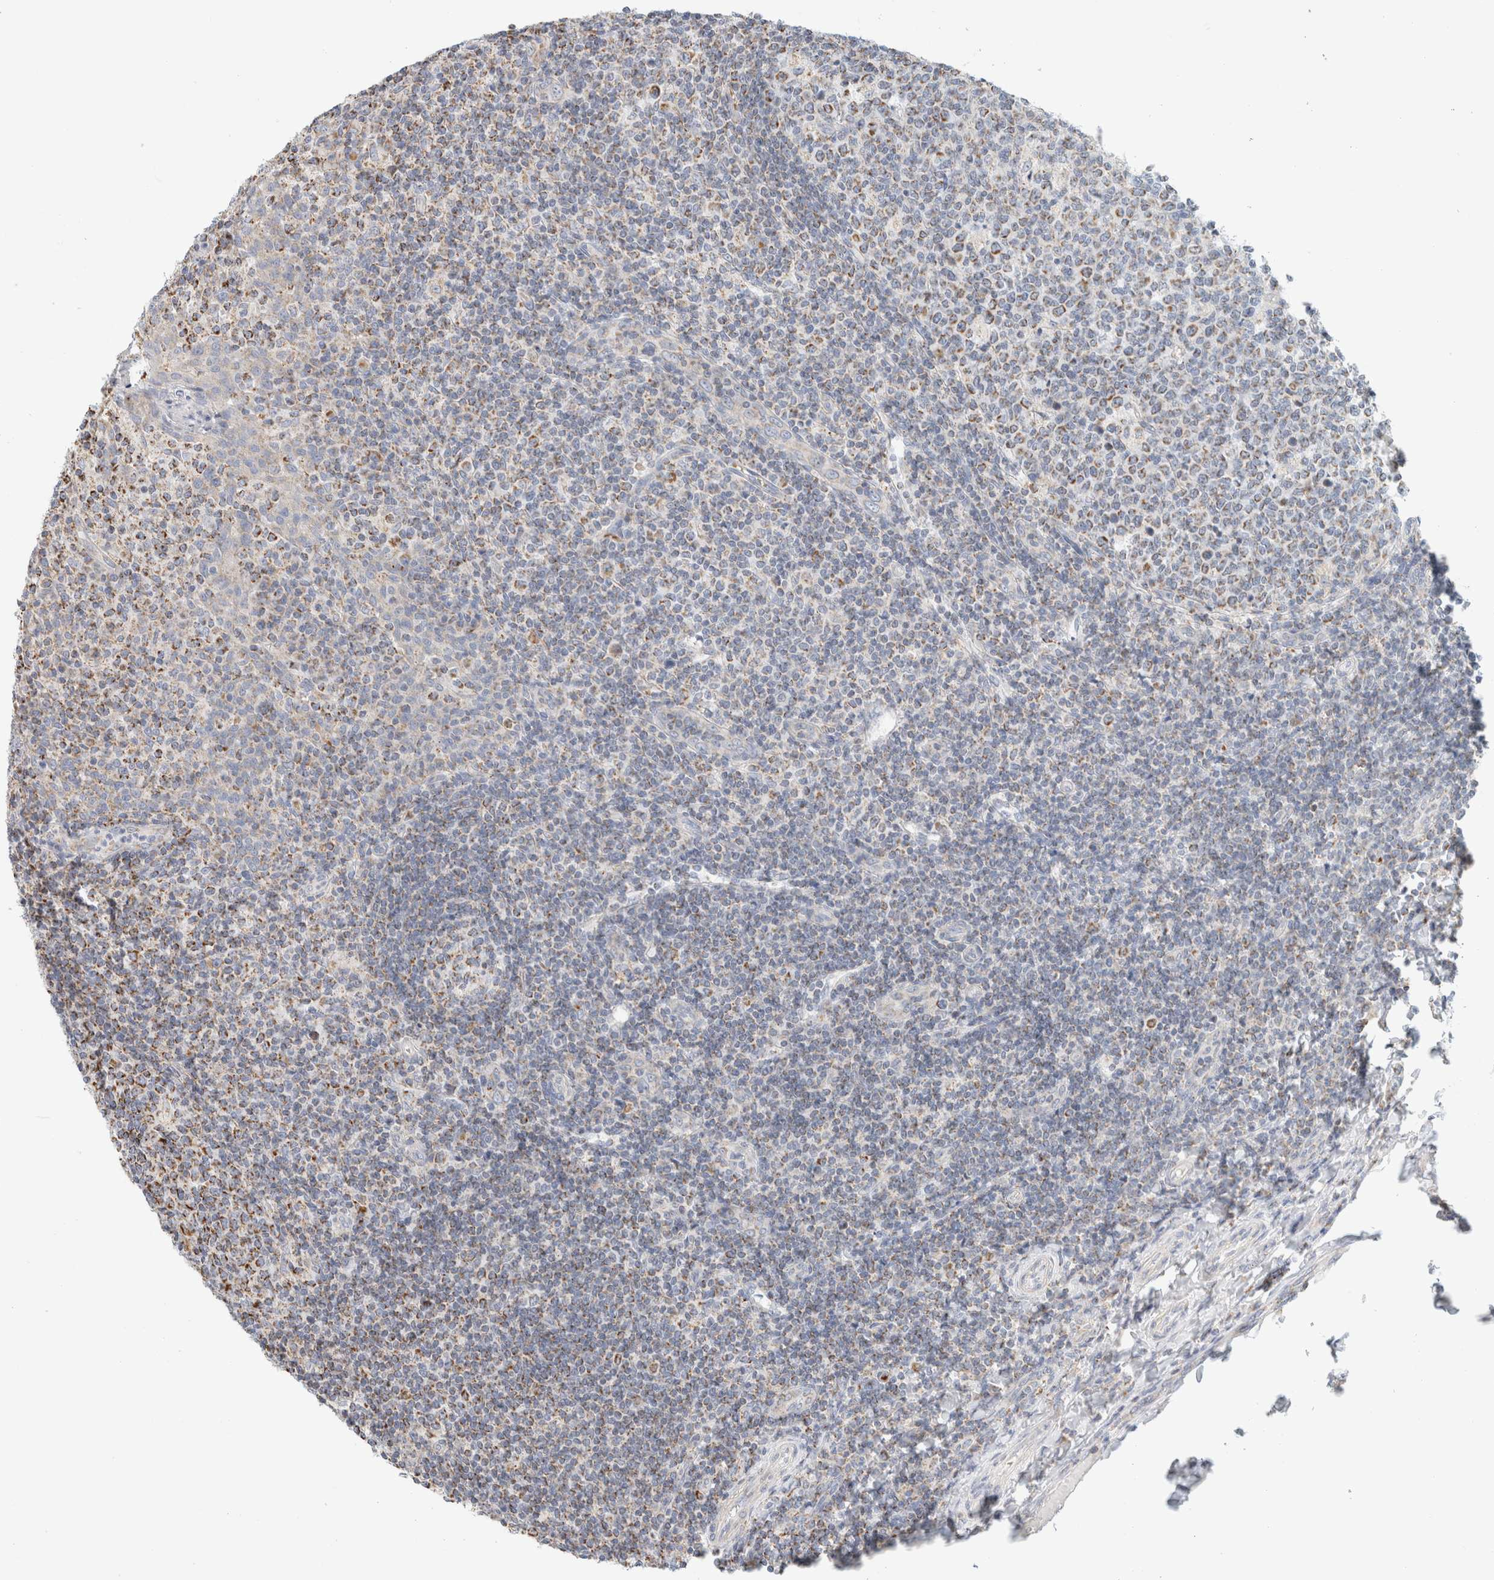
{"staining": {"intensity": "moderate", "quantity": "25%-75%", "location": "cytoplasmic/membranous"}, "tissue": "tonsil", "cell_type": "Germinal center cells", "image_type": "normal", "snomed": [{"axis": "morphology", "description": "Normal tissue, NOS"}, {"axis": "topography", "description": "Tonsil"}], "caption": "An image of tonsil stained for a protein exhibits moderate cytoplasmic/membranous brown staining in germinal center cells. The protein is shown in brown color, while the nuclei are stained blue.", "gene": "HDHD3", "patient": {"sex": "female", "age": 19}}